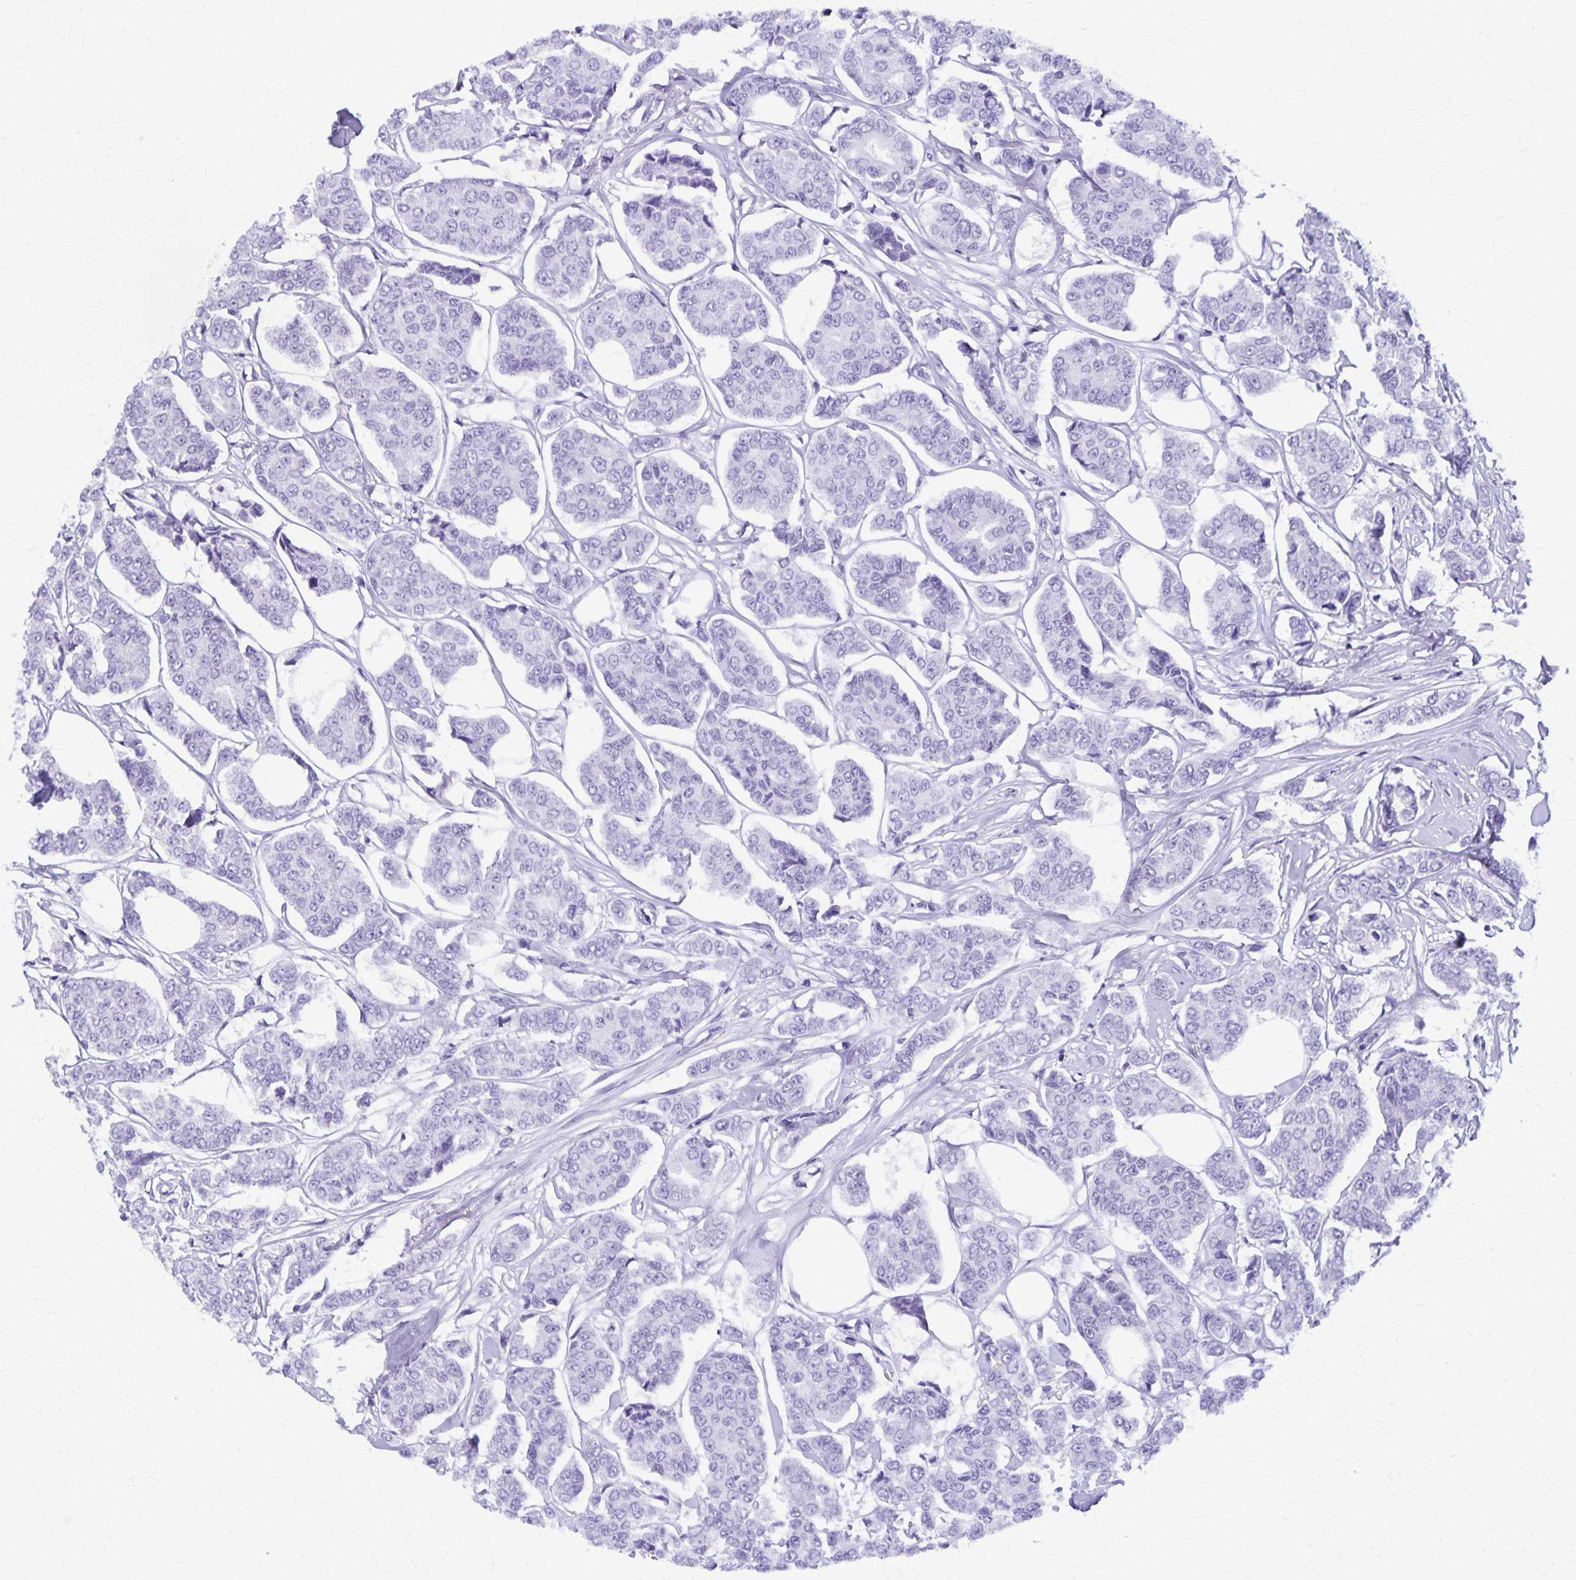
{"staining": {"intensity": "negative", "quantity": "none", "location": "none"}, "tissue": "breast cancer", "cell_type": "Tumor cells", "image_type": "cancer", "snomed": [{"axis": "morphology", "description": "Duct carcinoma"}, {"axis": "topography", "description": "Breast"}], "caption": "Tumor cells are negative for protein expression in human intraductal carcinoma (breast).", "gene": "DEFA5", "patient": {"sex": "female", "age": 94}}